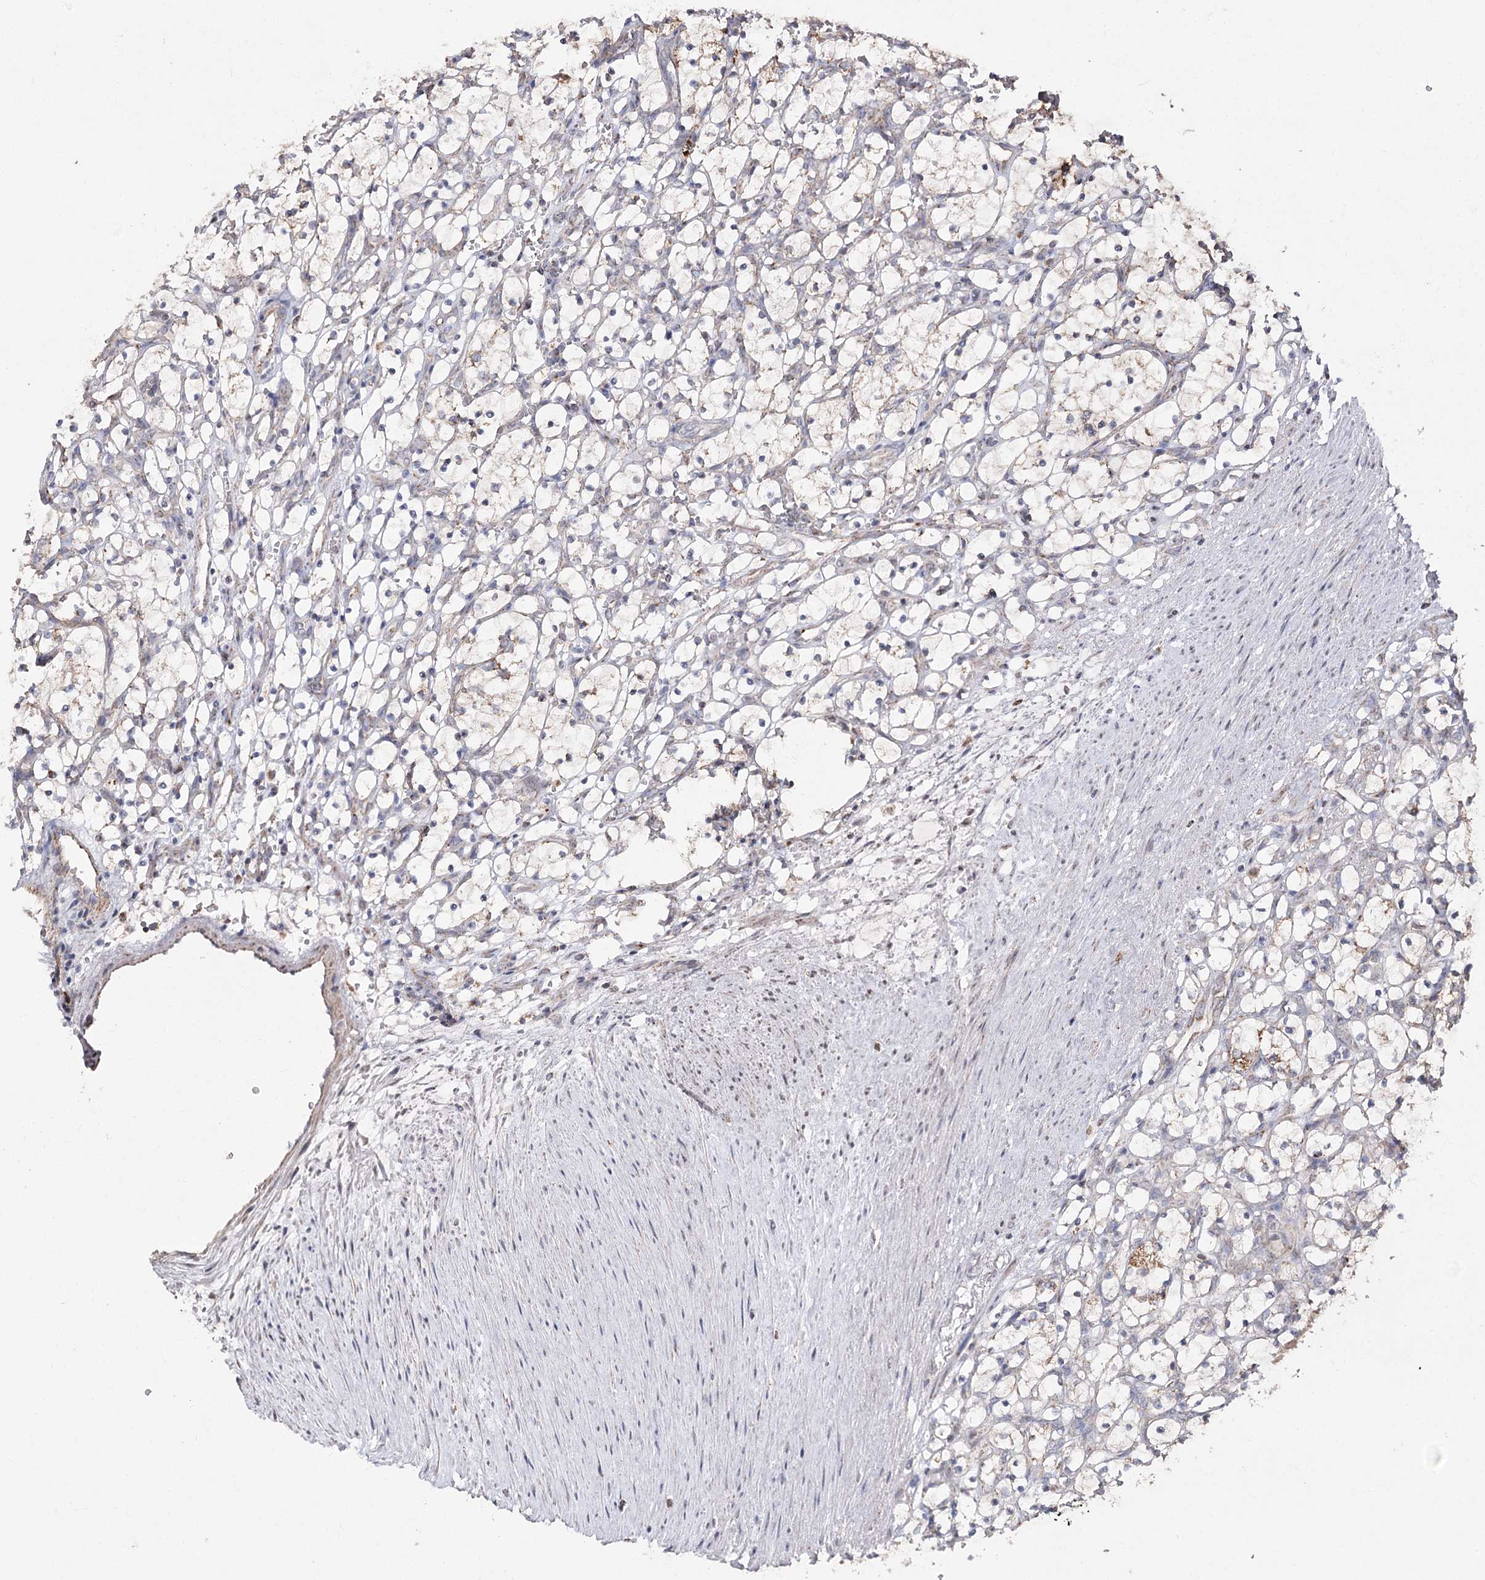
{"staining": {"intensity": "negative", "quantity": "none", "location": "none"}, "tissue": "renal cancer", "cell_type": "Tumor cells", "image_type": "cancer", "snomed": [{"axis": "morphology", "description": "Adenocarcinoma, NOS"}, {"axis": "topography", "description": "Kidney"}], "caption": "A high-resolution image shows IHC staining of renal cancer, which demonstrates no significant expression in tumor cells.", "gene": "NADK2", "patient": {"sex": "female", "age": 69}}